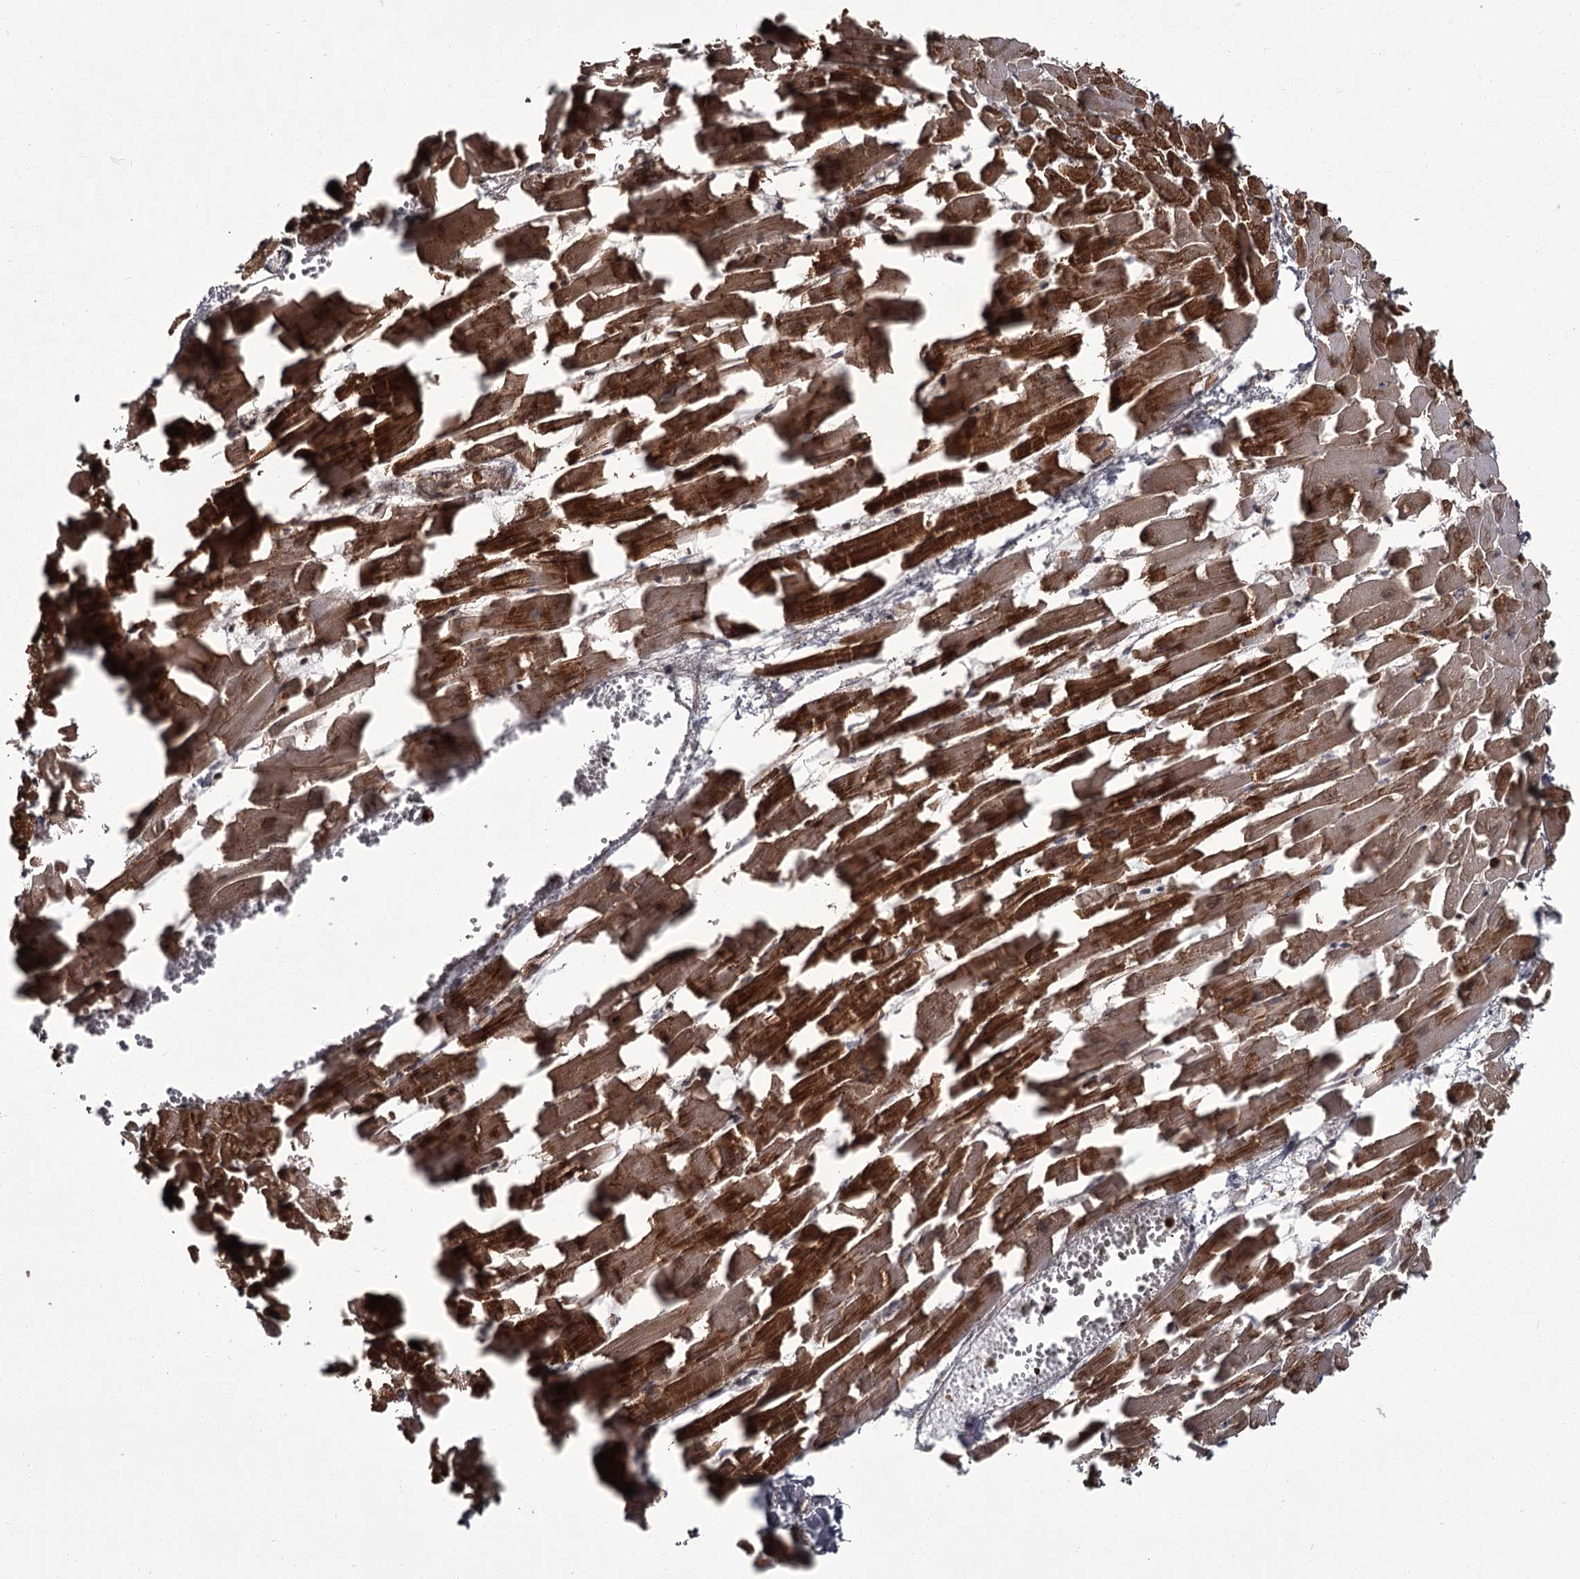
{"staining": {"intensity": "strong", "quantity": ">75%", "location": "cytoplasmic/membranous"}, "tissue": "heart muscle", "cell_type": "Cardiomyocytes", "image_type": "normal", "snomed": [{"axis": "morphology", "description": "Normal tissue, NOS"}, {"axis": "topography", "description": "Heart"}], "caption": "Normal heart muscle demonstrates strong cytoplasmic/membranous positivity in about >75% of cardiomyocytes, visualized by immunohistochemistry. The staining was performed using DAB (3,3'-diaminobenzidine), with brown indicating positive protein expression. Nuclei are stained blue with hematoxylin.", "gene": "THAP9", "patient": {"sex": "female", "age": 64}}